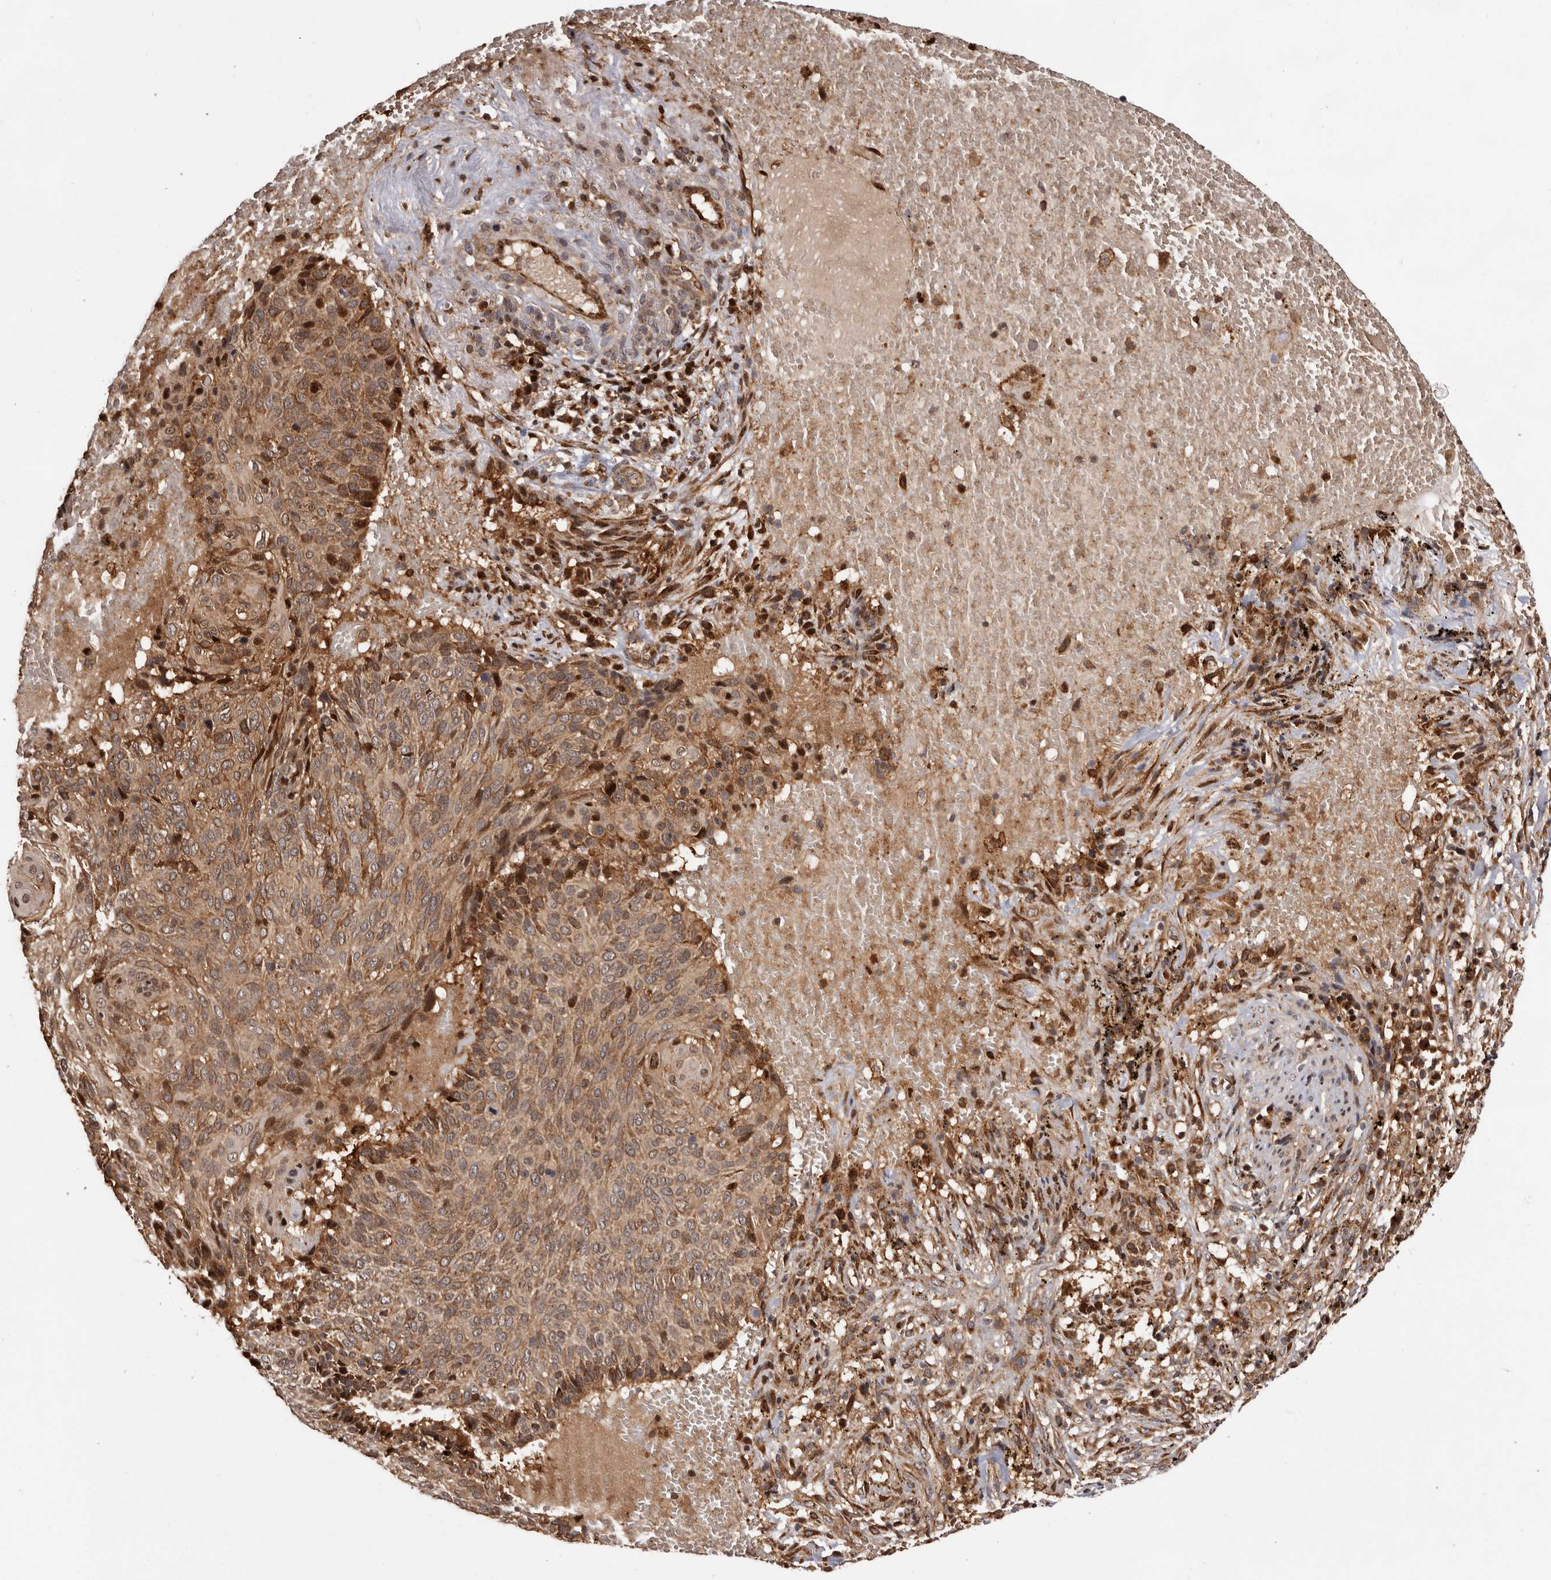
{"staining": {"intensity": "strong", "quantity": ">75%", "location": "cytoplasmic/membranous,nuclear"}, "tissue": "cervical cancer", "cell_type": "Tumor cells", "image_type": "cancer", "snomed": [{"axis": "morphology", "description": "Squamous cell carcinoma, NOS"}, {"axis": "topography", "description": "Cervix"}], "caption": "Human cervical cancer stained with a brown dye shows strong cytoplasmic/membranous and nuclear positive positivity in about >75% of tumor cells.", "gene": "GPR27", "patient": {"sex": "female", "age": 74}}